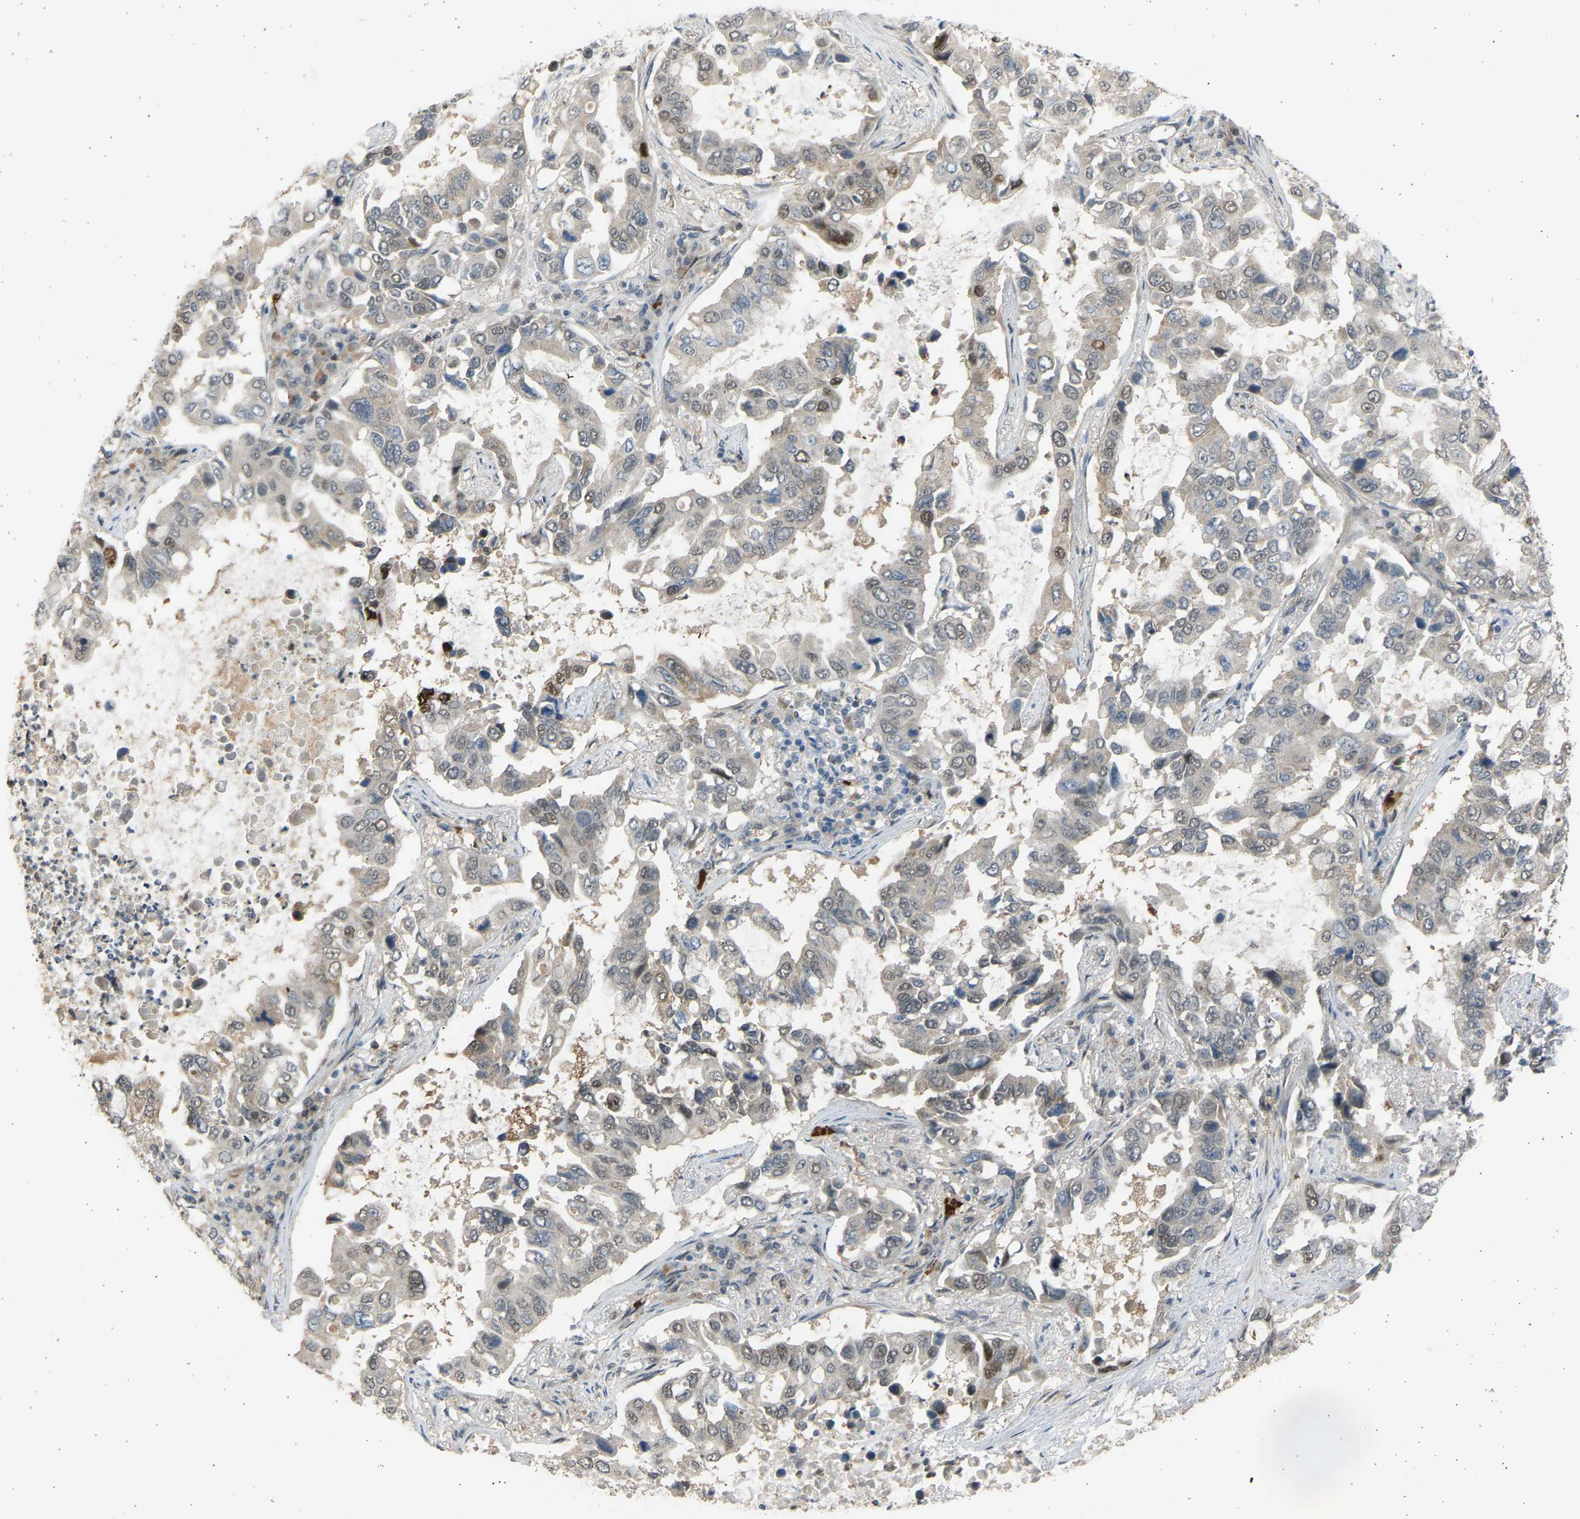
{"staining": {"intensity": "moderate", "quantity": "<25%", "location": "nuclear"}, "tissue": "lung cancer", "cell_type": "Tumor cells", "image_type": "cancer", "snomed": [{"axis": "morphology", "description": "Adenocarcinoma, NOS"}, {"axis": "topography", "description": "Lung"}], "caption": "IHC image of human lung cancer stained for a protein (brown), which shows low levels of moderate nuclear expression in approximately <25% of tumor cells.", "gene": "BIRC2", "patient": {"sex": "male", "age": 64}}